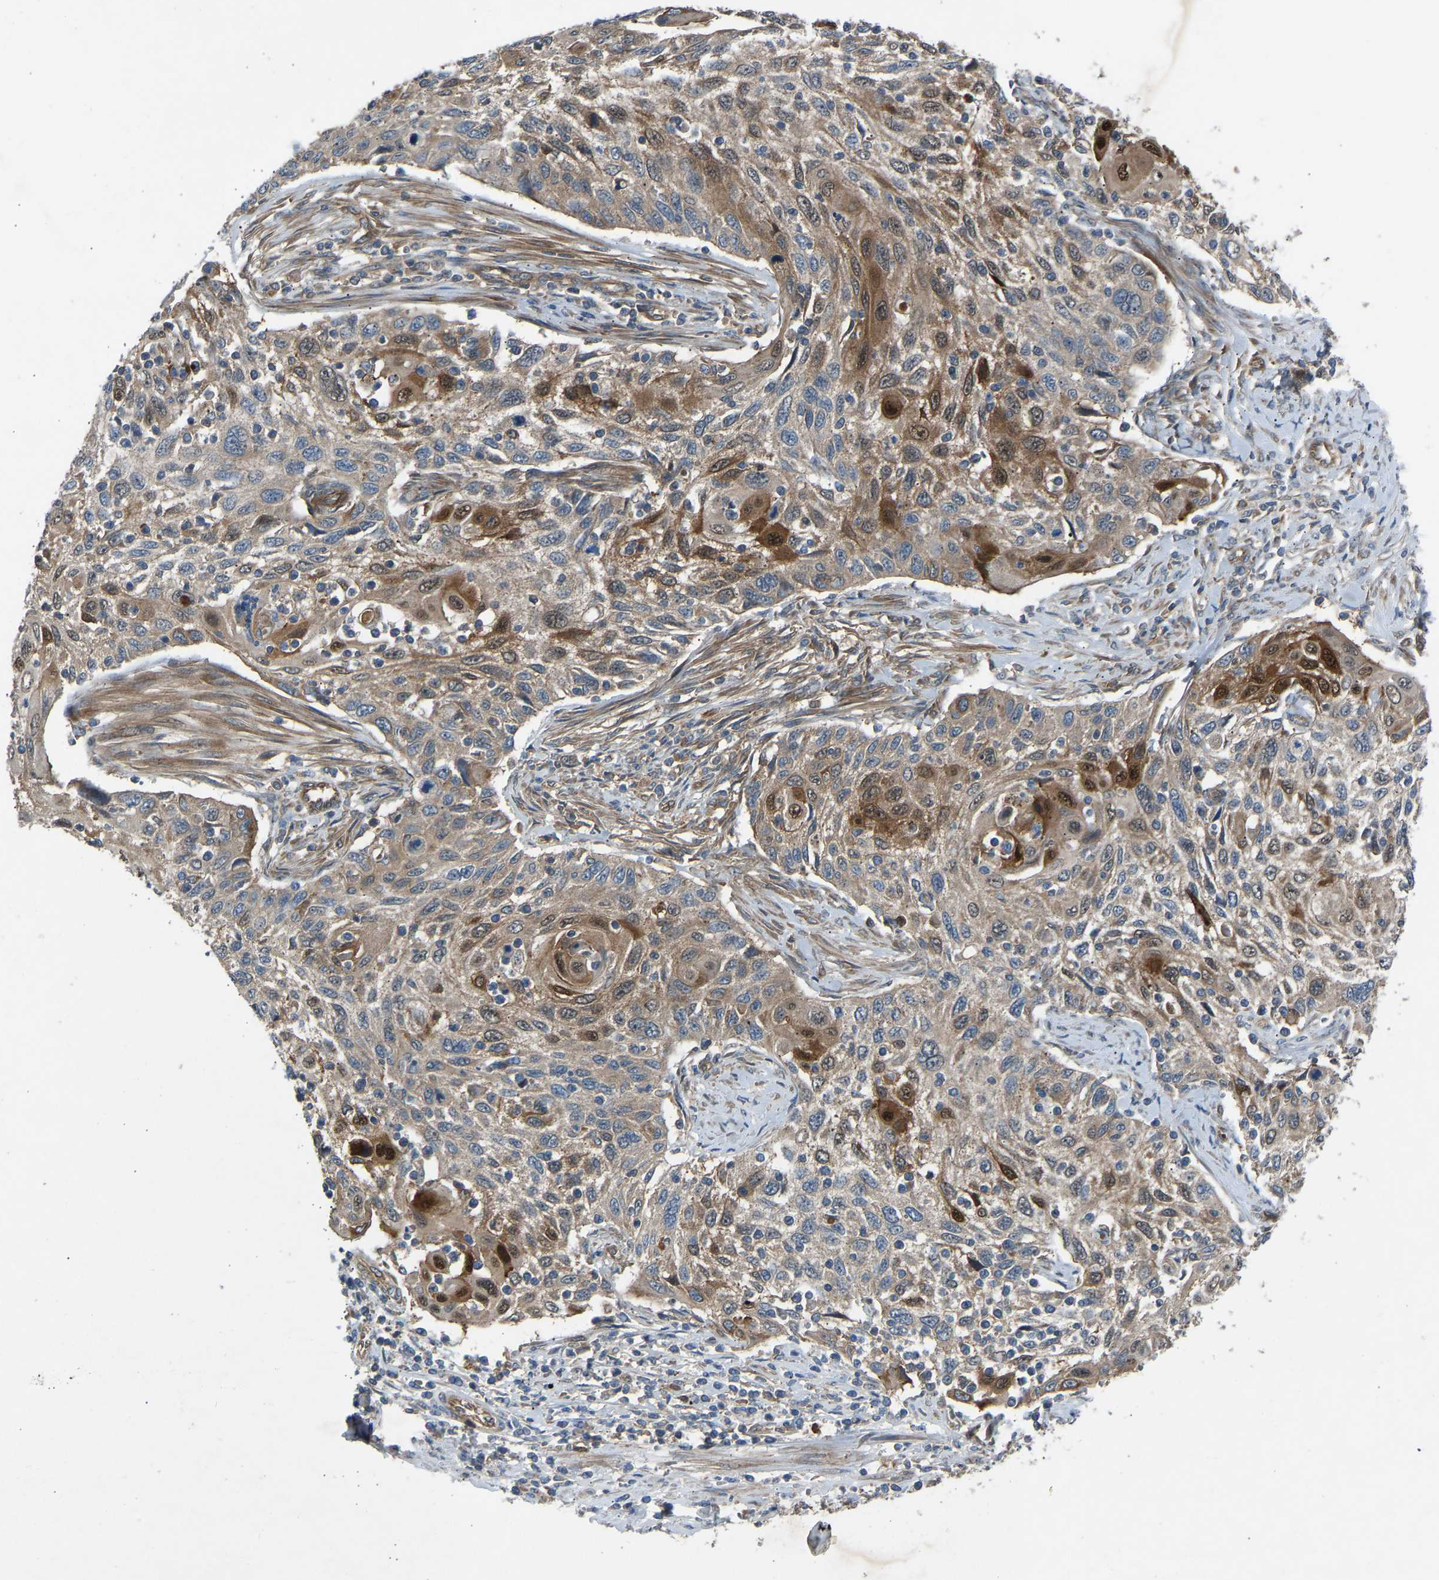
{"staining": {"intensity": "moderate", "quantity": "25%-75%", "location": "cytoplasmic/membranous,nuclear"}, "tissue": "cervical cancer", "cell_type": "Tumor cells", "image_type": "cancer", "snomed": [{"axis": "morphology", "description": "Squamous cell carcinoma, NOS"}, {"axis": "topography", "description": "Cervix"}], "caption": "The image exhibits immunohistochemical staining of squamous cell carcinoma (cervical). There is moderate cytoplasmic/membranous and nuclear expression is identified in approximately 25%-75% of tumor cells.", "gene": "GAS2L1", "patient": {"sex": "female", "age": 70}}